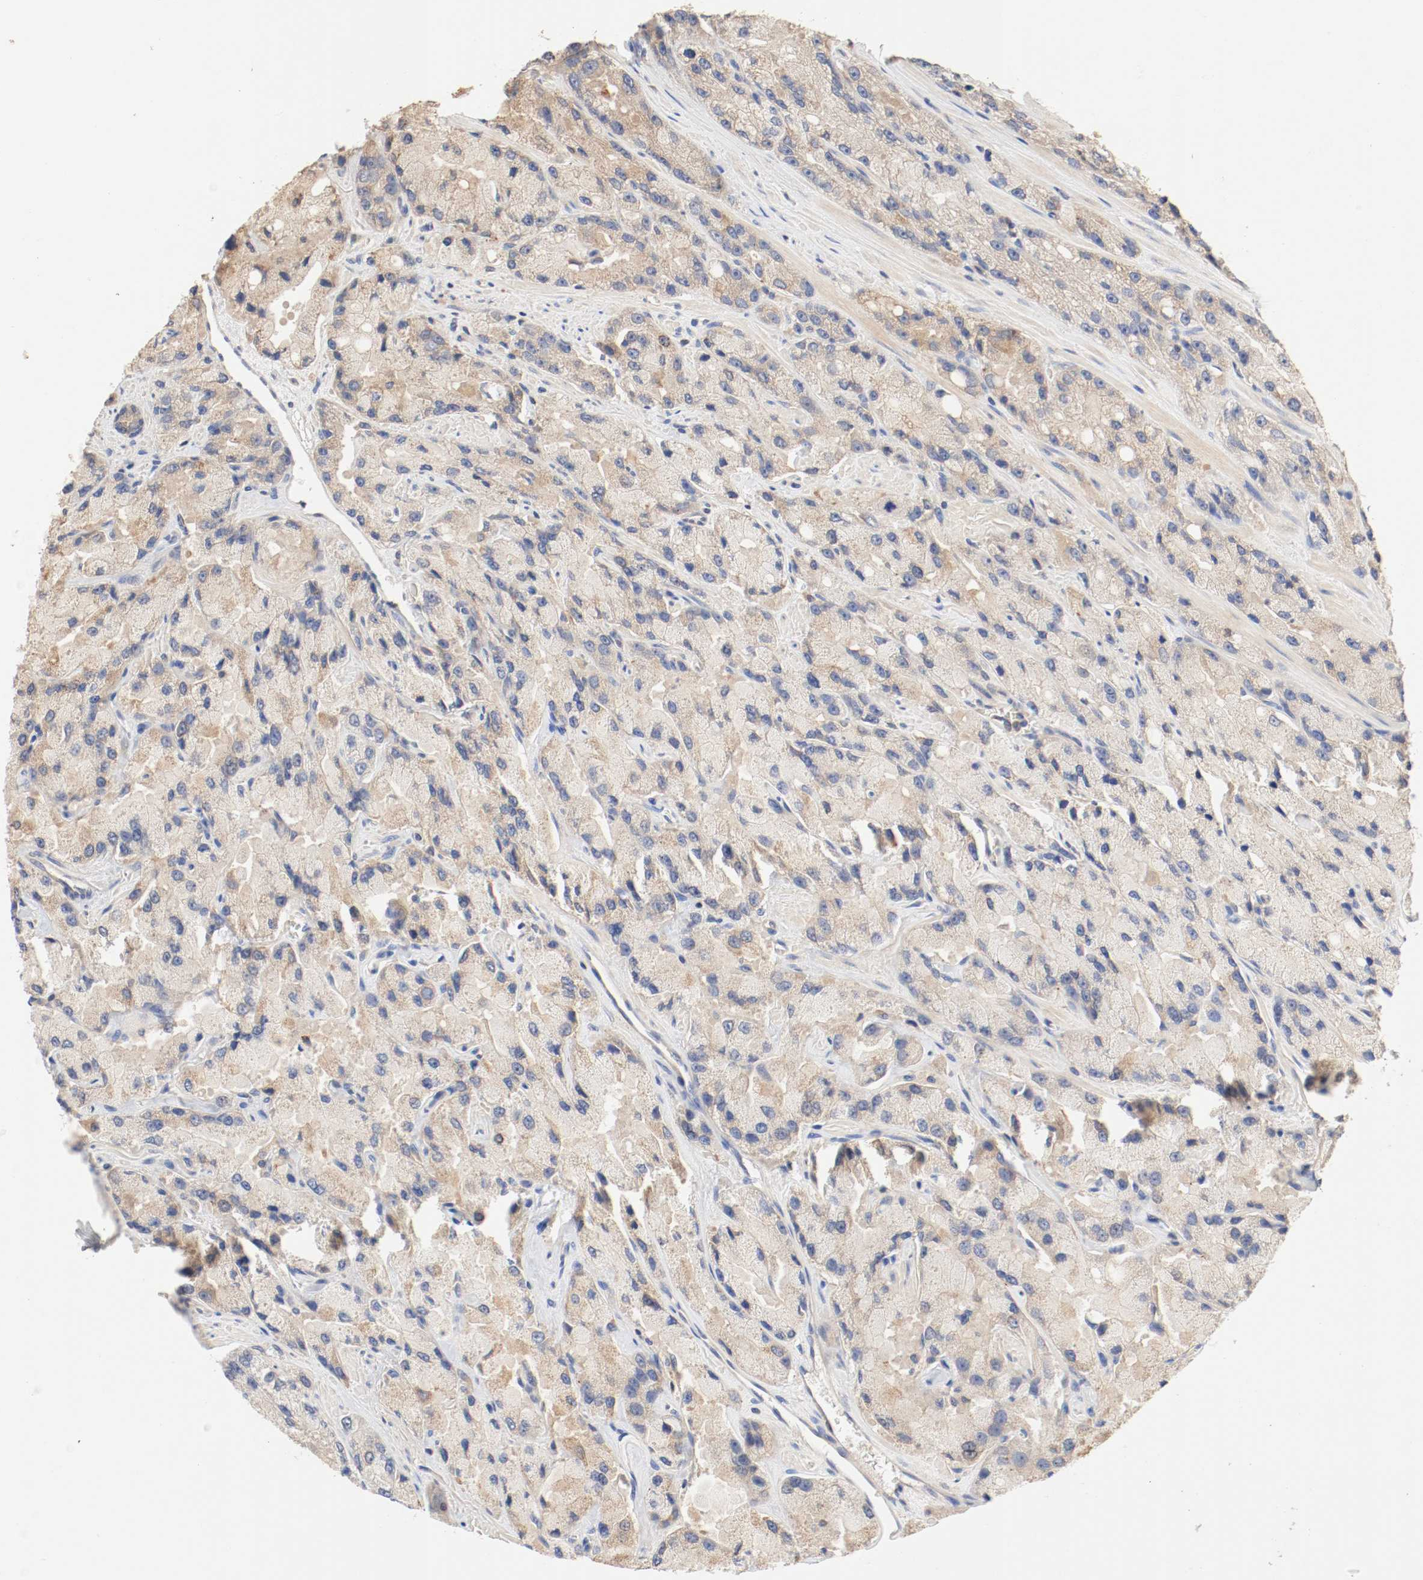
{"staining": {"intensity": "moderate", "quantity": ">75%", "location": "cytoplasmic/membranous"}, "tissue": "prostate cancer", "cell_type": "Tumor cells", "image_type": "cancer", "snomed": [{"axis": "morphology", "description": "Adenocarcinoma, High grade"}, {"axis": "topography", "description": "Prostate"}], "caption": "This histopathology image reveals immunohistochemistry (IHC) staining of prostate cancer (high-grade adenocarcinoma), with medium moderate cytoplasmic/membranous expression in approximately >75% of tumor cells.", "gene": "GIT1", "patient": {"sex": "male", "age": 58}}